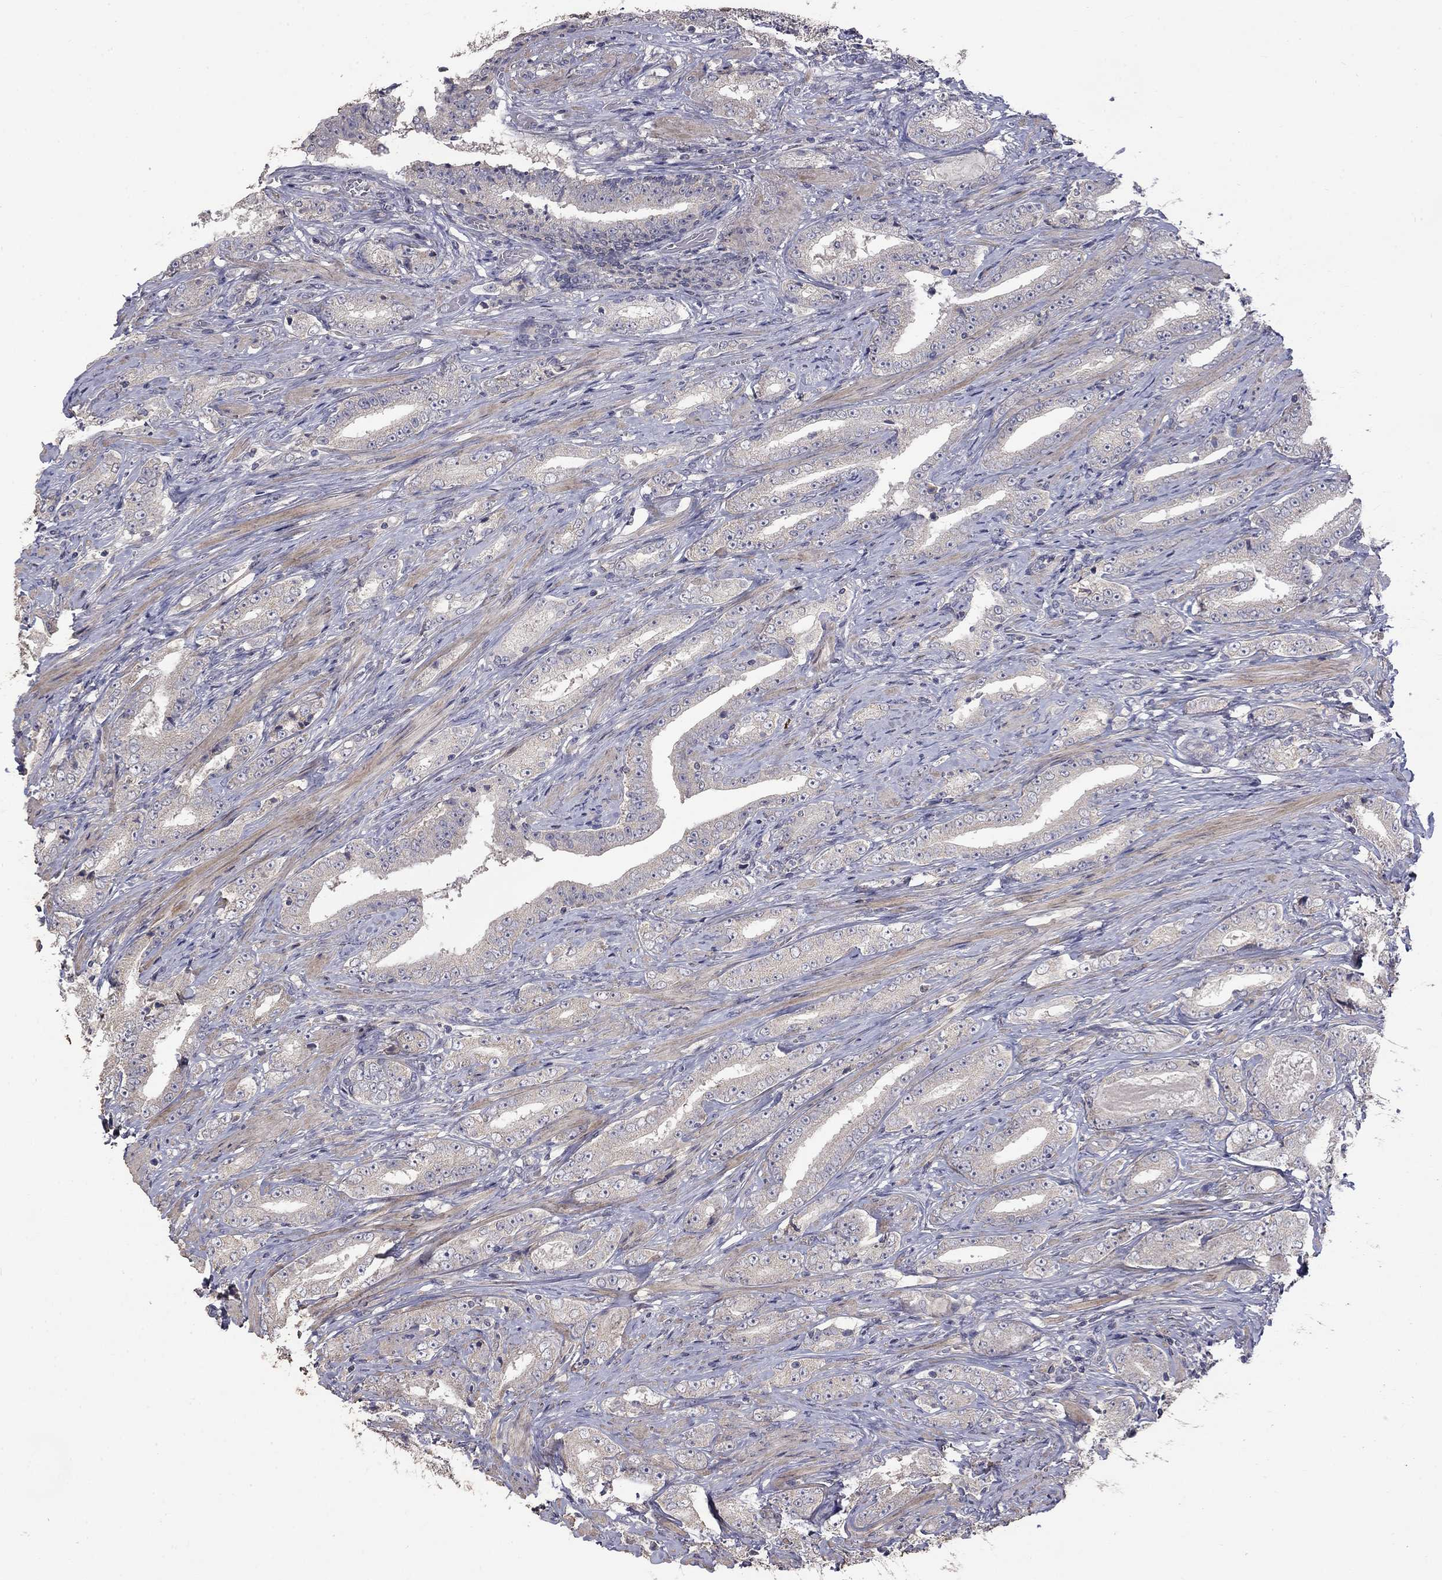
{"staining": {"intensity": "negative", "quantity": "none", "location": "none"}, "tissue": "prostate cancer", "cell_type": "Tumor cells", "image_type": "cancer", "snomed": [{"axis": "morphology", "description": "Adenocarcinoma, Low grade"}, {"axis": "topography", "description": "Prostate and seminal vesicle, NOS"}], "caption": "There is no significant expression in tumor cells of prostate low-grade adenocarcinoma.", "gene": "SLC39A14", "patient": {"sex": "male", "age": 61}}